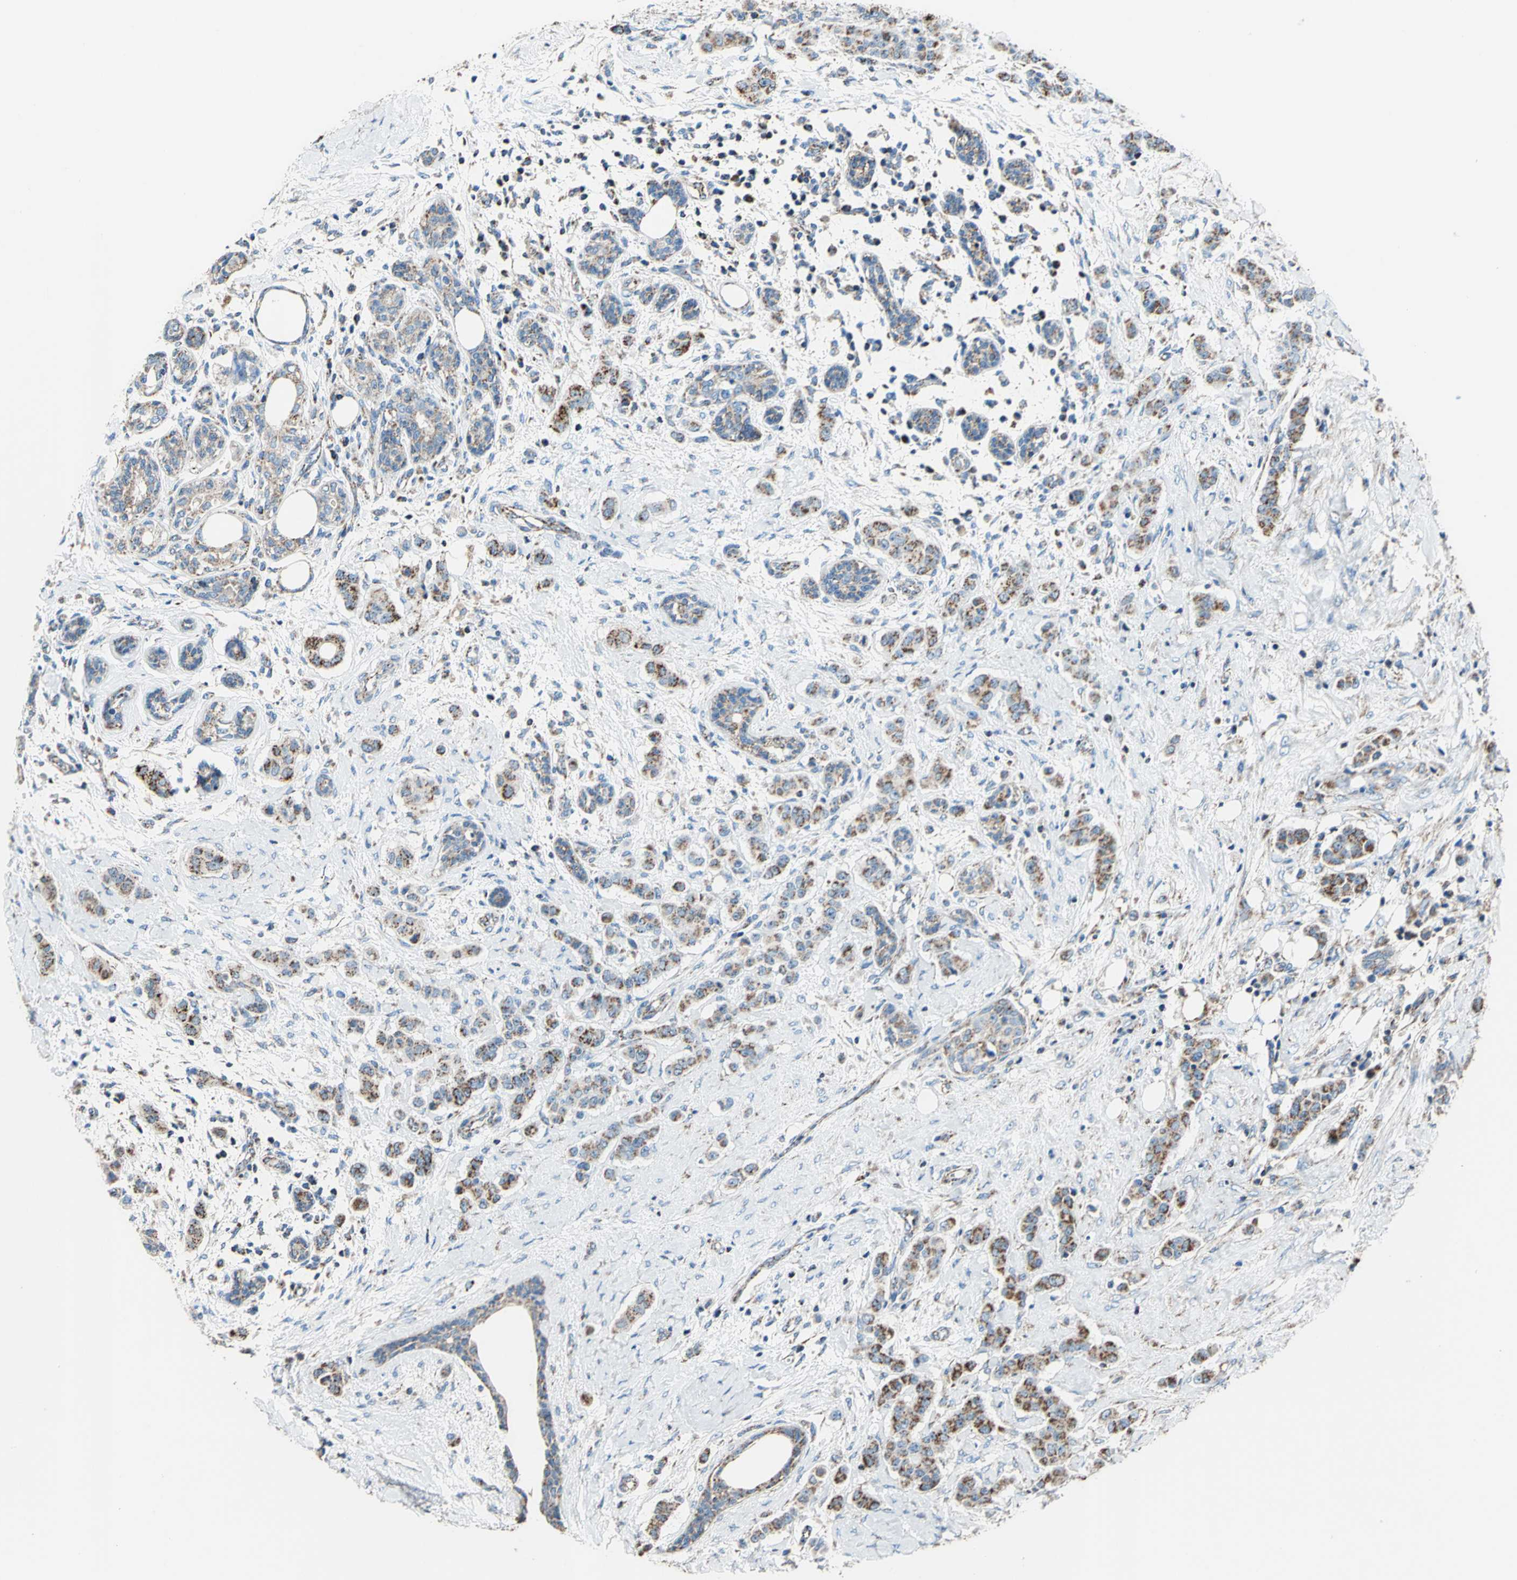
{"staining": {"intensity": "moderate", "quantity": ">75%", "location": "cytoplasmic/membranous"}, "tissue": "breast cancer", "cell_type": "Tumor cells", "image_type": "cancer", "snomed": [{"axis": "morphology", "description": "Duct carcinoma"}, {"axis": "topography", "description": "Breast"}], "caption": "Protein analysis of breast cancer (intraductal carcinoma) tissue demonstrates moderate cytoplasmic/membranous expression in approximately >75% of tumor cells.", "gene": "ECH1", "patient": {"sex": "female", "age": 40}}